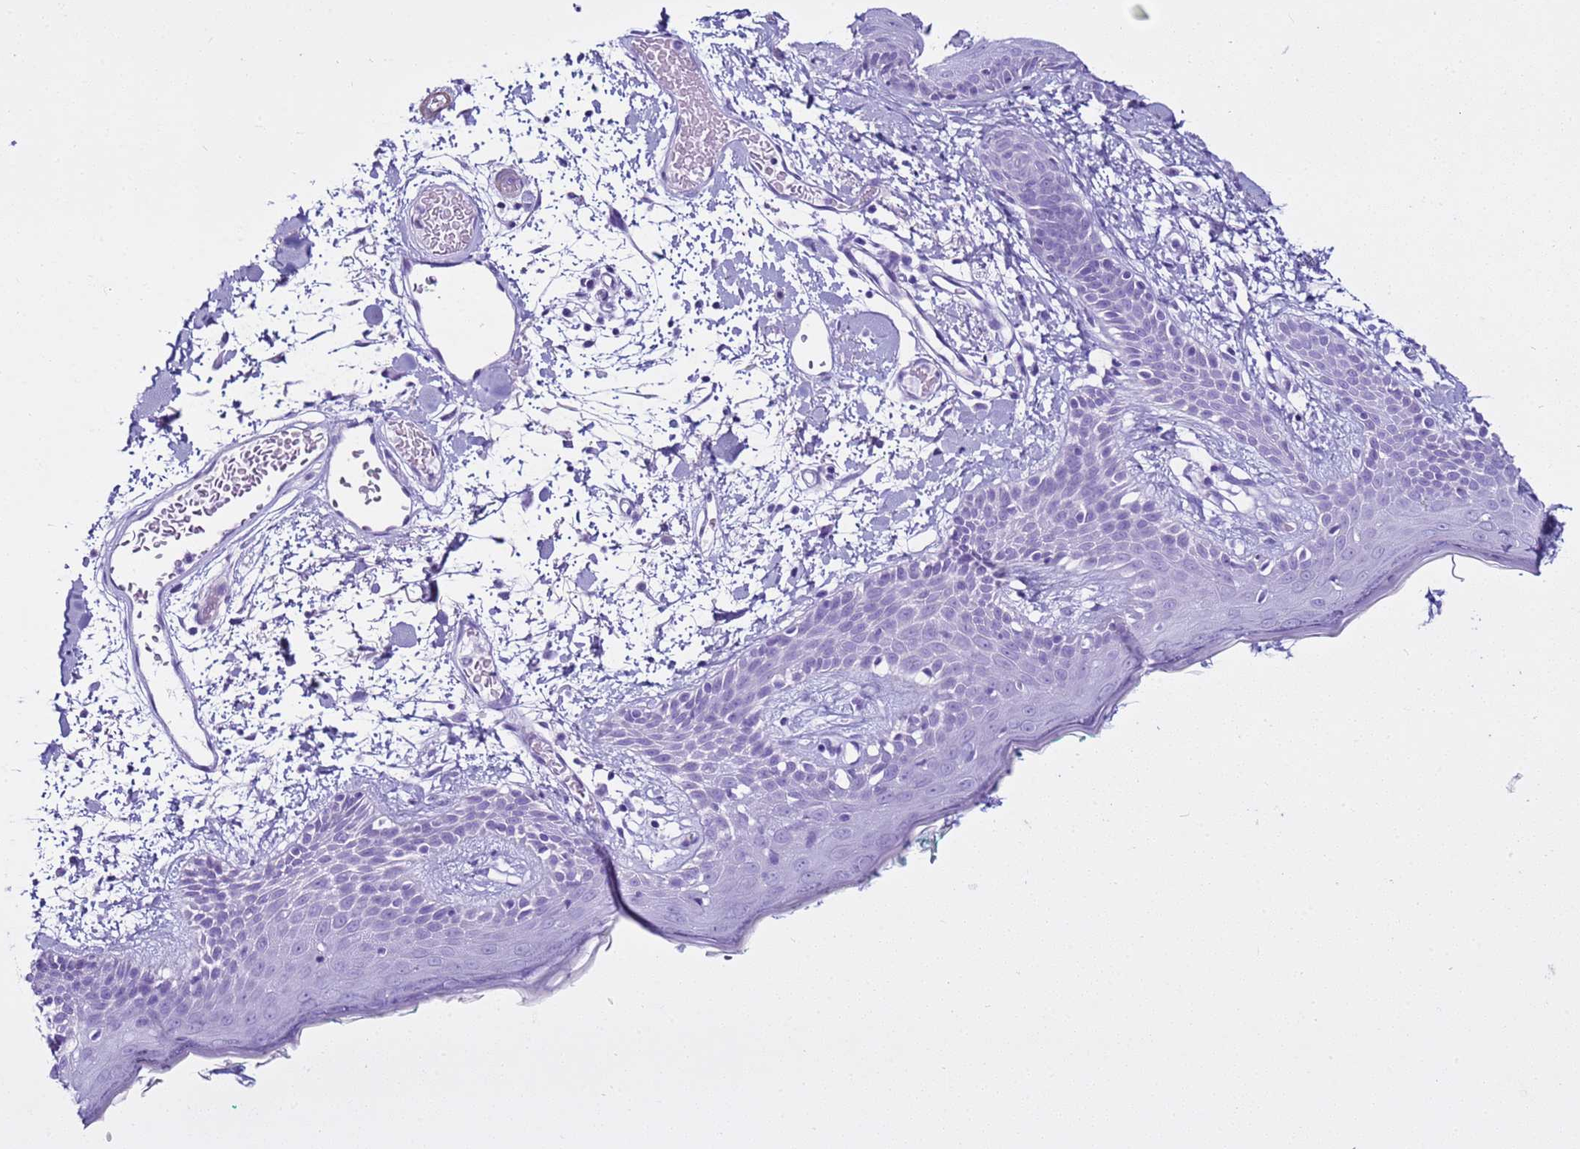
{"staining": {"intensity": "negative", "quantity": "none", "location": "none"}, "tissue": "skin", "cell_type": "Fibroblasts", "image_type": "normal", "snomed": [{"axis": "morphology", "description": "Normal tissue, NOS"}, {"axis": "topography", "description": "Skin"}], "caption": "Fibroblasts show no significant expression in unremarkable skin. (Stains: DAB immunohistochemistry with hematoxylin counter stain, Microscopy: brightfield microscopy at high magnification).", "gene": "LCMT1", "patient": {"sex": "male", "age": 79}}